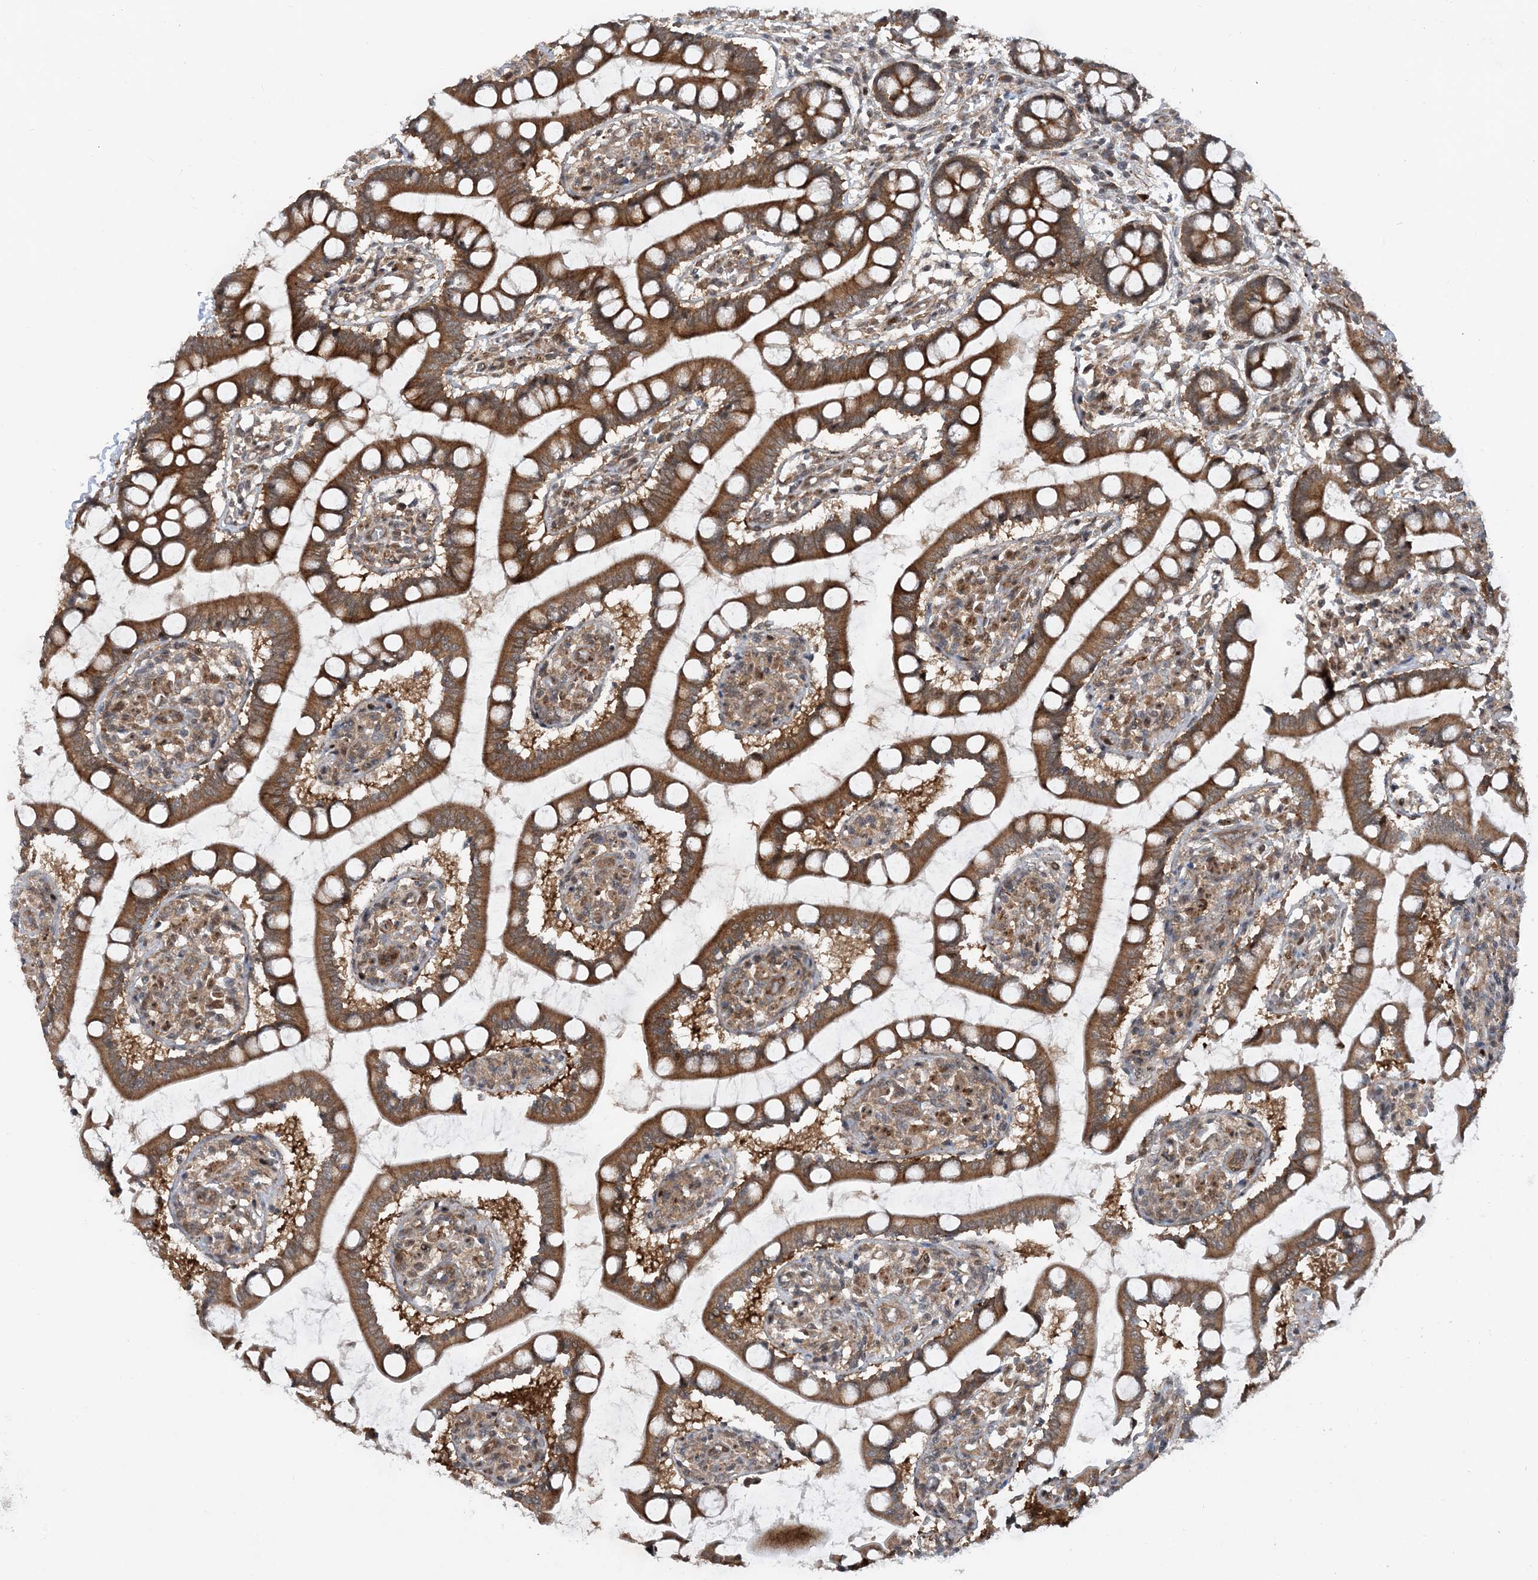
{"staining": {"intensity": "strong", "quantity": ">75%", "location": "cytoplasmic/membranous"}, "tissue": "small intestine", "cell_type": "Glandular cells", "image_type": "normal", "snomed": [{"axis": "morphology", "description": "Normal tissue, NOS"}, {"axis": "topography", "description": "Small intestine"}], "caption": "Strong cytoplasmic/membranous protein expression is seen in approximately >75% of glandular cells in small intestine. (DAB (3,3'-diaminobenzidine) IHC with brightfield microscopy, high magnification).", "gene": "HEMK1", "patient": {"sex": "male", "age": 52}}